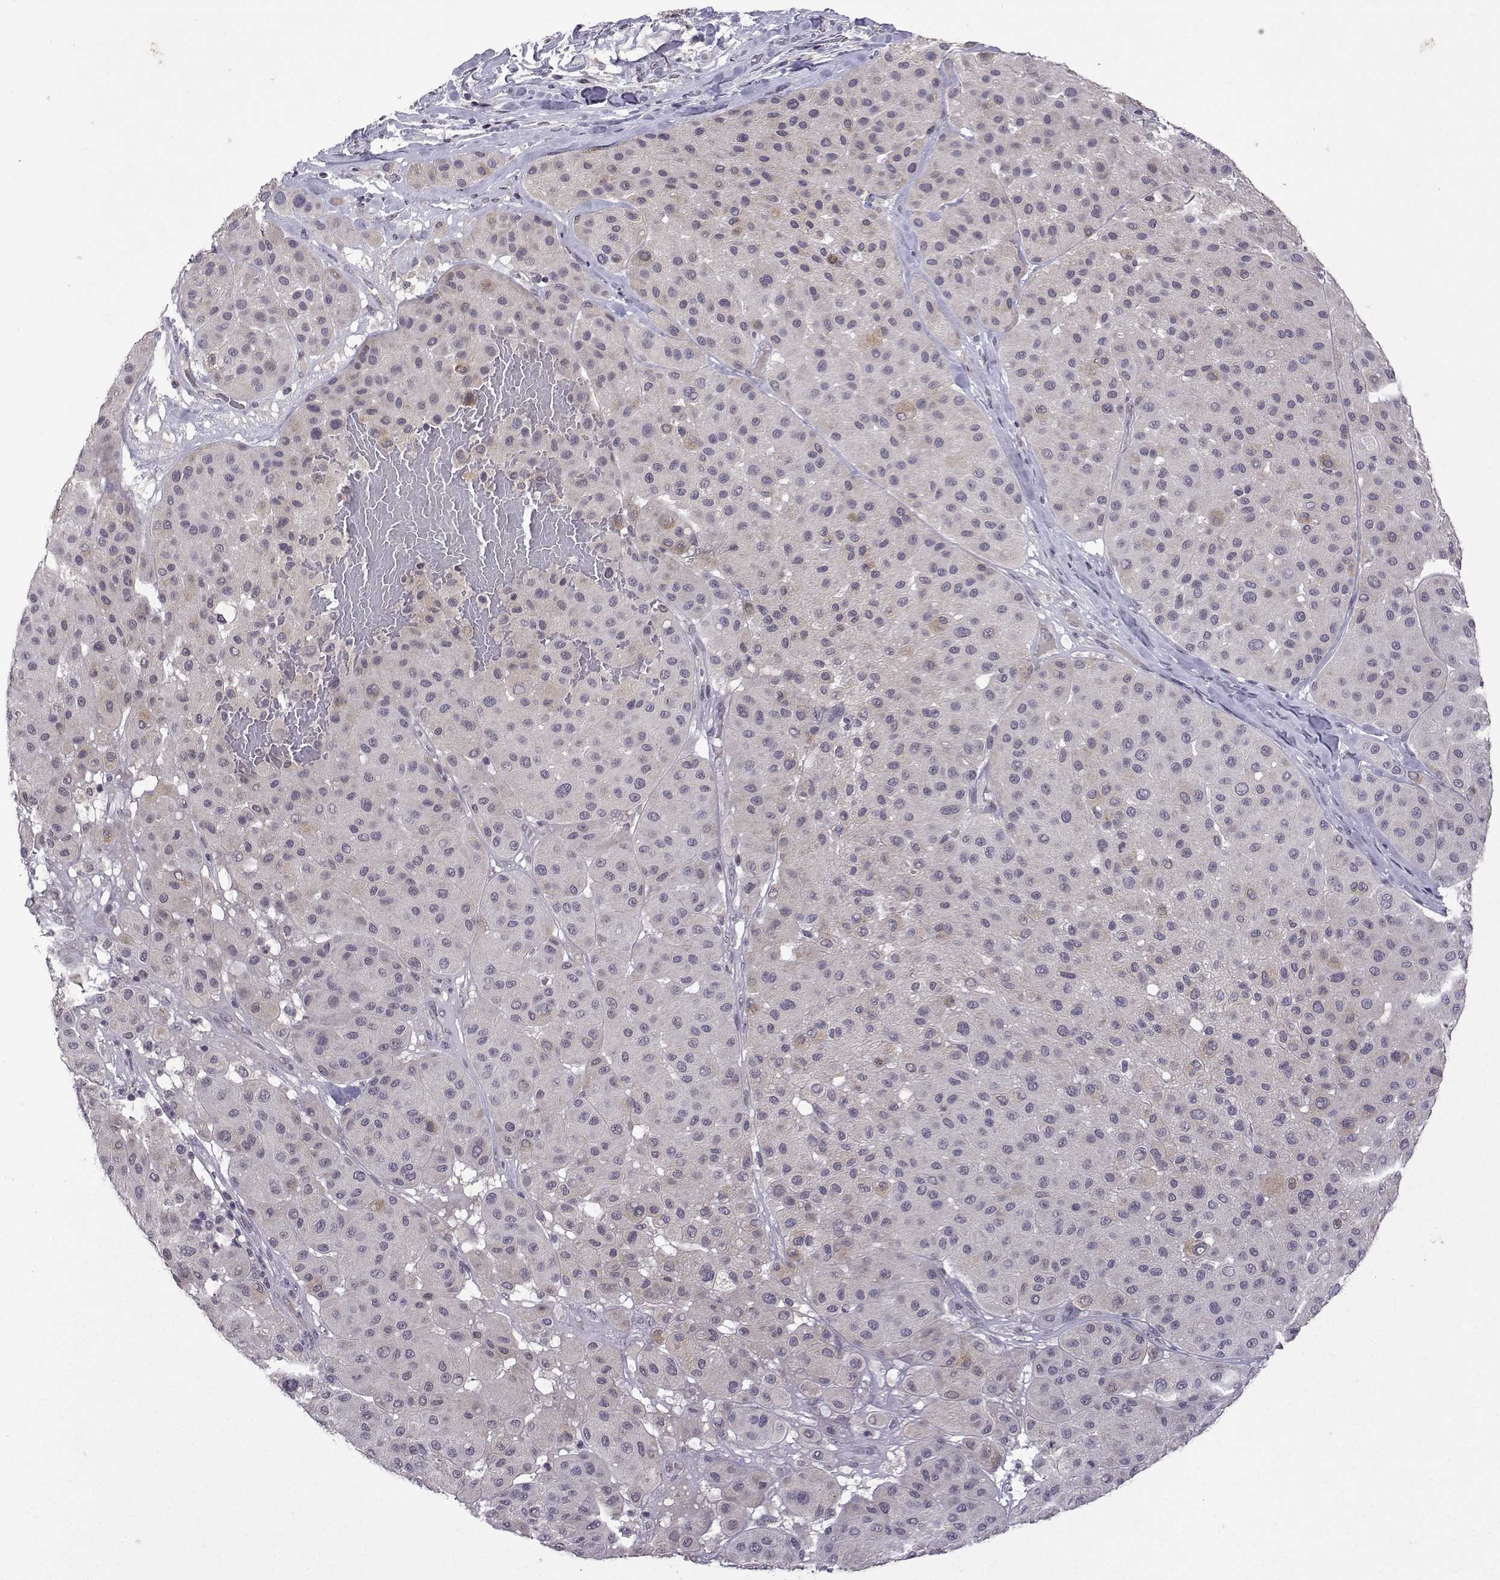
{"staining": {"intensity": "negative", "quantity": "none", "location": "none"}, "tissue": "melanoma", "cell_type": "Tumor cells", "image_type": "cancer", "snomed": [{"axis": "morphology", "description": "Malignant melanoma, Metastatic site"}, {"axis": "topography", "description": "Smooth muscle"}], "caption": "High power microscopy histopathology image of an immunohistochemistry (IHC) image of melanoma, revealing no significant positivity in tumor cells. (DAB (3,3'-diaminobenzidine) immunohistochemistry with hematoxylin counter stain).", "gene": "CCL28", "patient": {"sex": "male", "age": 41}}